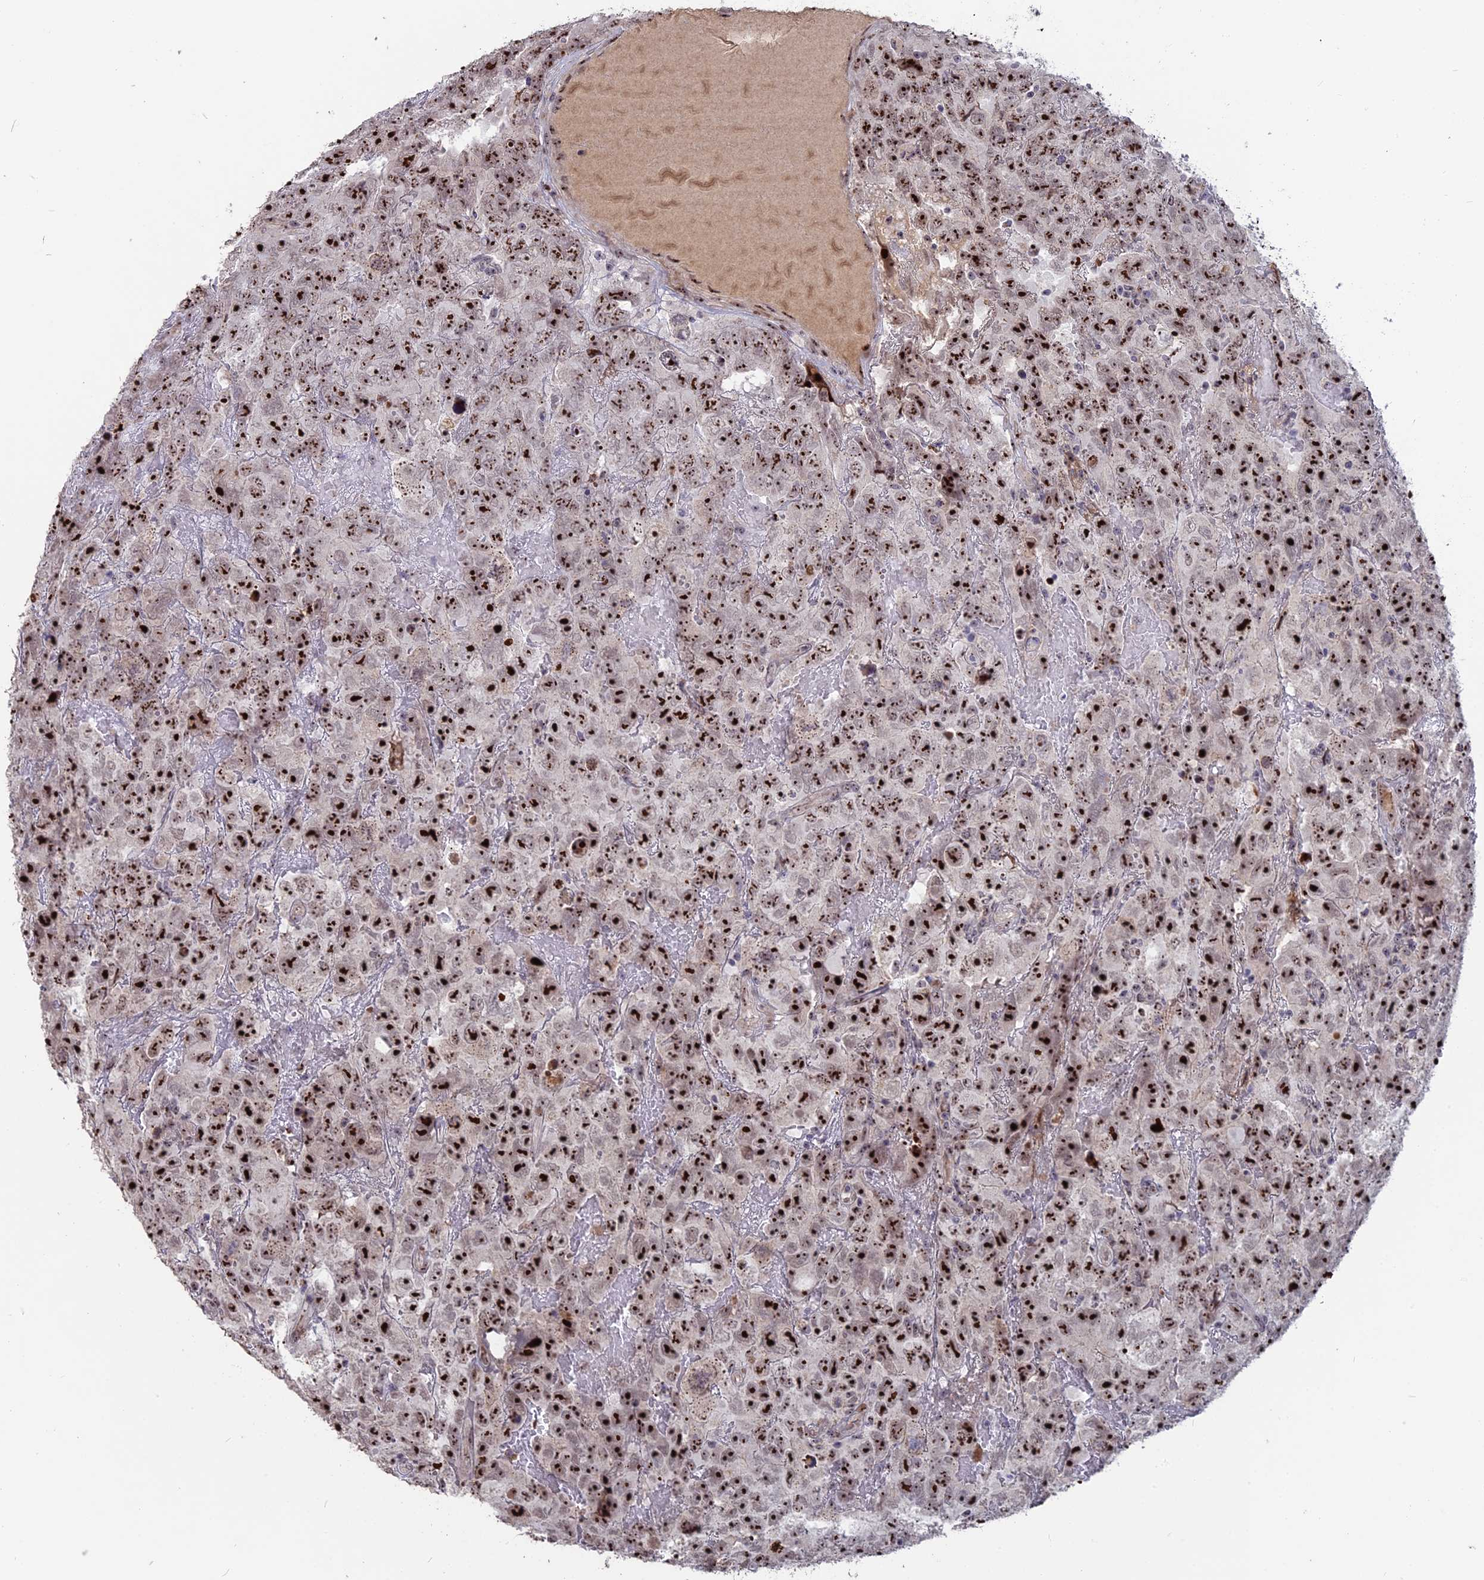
{"staining": {"intensity": "strong", "quantity": ">75%", "location": "nuclear"}, "tissue": "testis cancer", "cell_type": "Tumor cells", "image_type": "cancer", "snomed": [{"axis": "morphology", "description": "Carcinoma, Embryonal, NOS"}, {"axis": "topography", "description": "Testis"}], "caption": "Strong nuclear expression is seen in about >75% of tumor cells in testis cancer (embryonal carcinoma). (Stains: DAB in brown, nuclei in blue, Microscopy: brightfield microscopy at high magnification).", "gene": "FAM131A", "patient": {"sex": "male", "age": 45}}